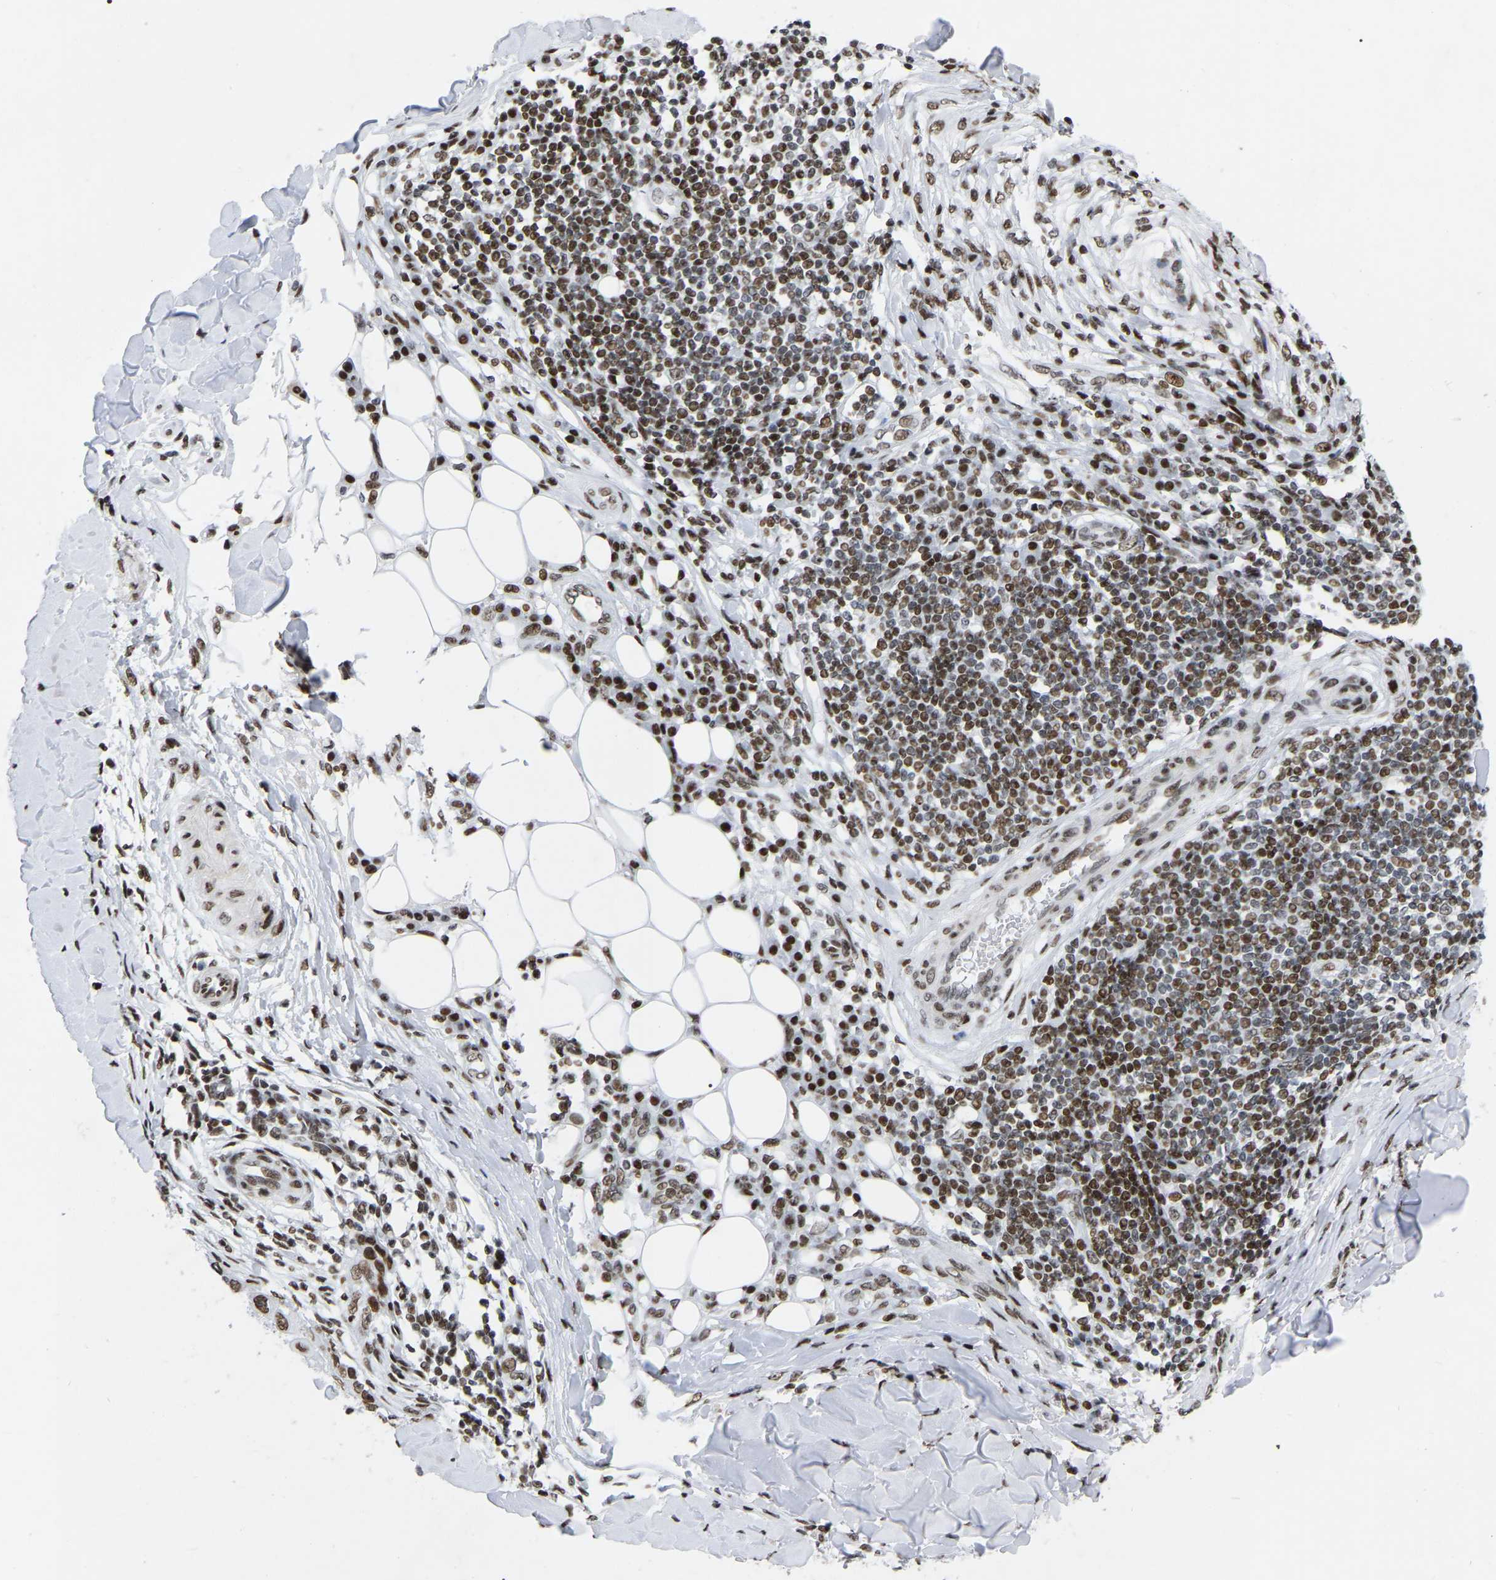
{"staining": {"intensity": "moderate", "quantity": ">75%", "location": "nuclear"}, "tissue": "skin cancer", "cell_type": "Tumor cells", "image_type": "cancer", "snomed": [{"axis": "morphology", "description": "Squamous cell carcinoma, NOS"}, {"axis": "topography", "description": "Skin"}], "caption": "A micrograph of squamous cell carcinoma (skin) stained for a protein exhibits moderate nuclear brown staining in tumor cells. (Stains: DAB in brown, nuclei in blue, Microscopy: brightfield microscopy at high magnification).", "gene": "PRCC", "patient": {"sex": "male", "age": 86}}